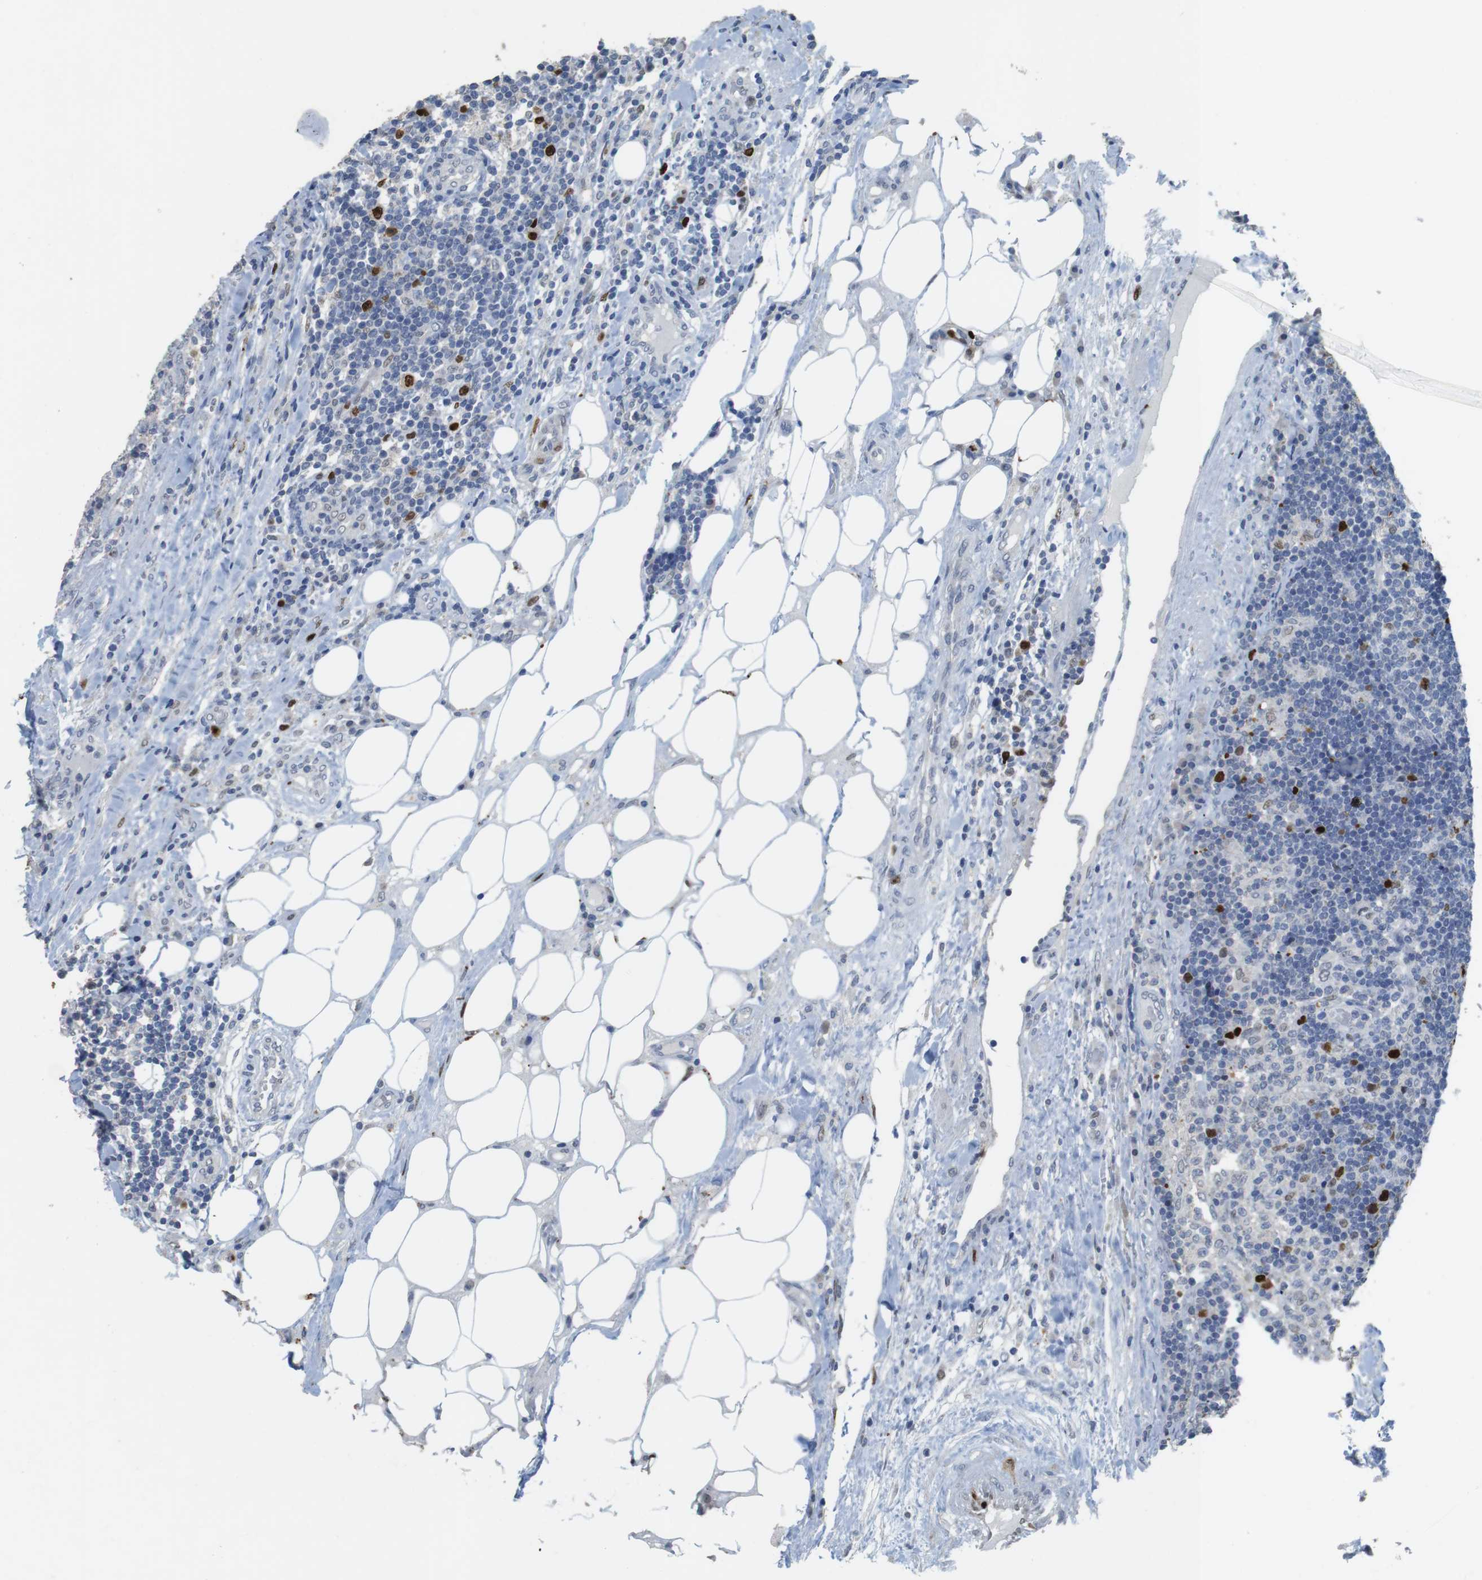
{"staining": {"intensity": "strong", "quantity": "25%-75%", "location": "nuclear"}, "tissue": "lymph node", "cell_type": "Germinal center cells", "image_type": "normal", "snomed": [{"axis": "morphology", "description": "Normal tissue, NOS"}, {"axis": "morphology", "description": "Squamous cell carcinoma, metastatic, NOS"}, {"axis": "topography", "description": "Lymph node"}], "caption": "A photomicrograph showing strong nuclear staining in about 25%-75% of germinal center cells in unremarkable lymph node, as visualized by brown immunohistochemical staining.", "gene": "KPNA2", "patient": {"sex": "female", "age": 53}}